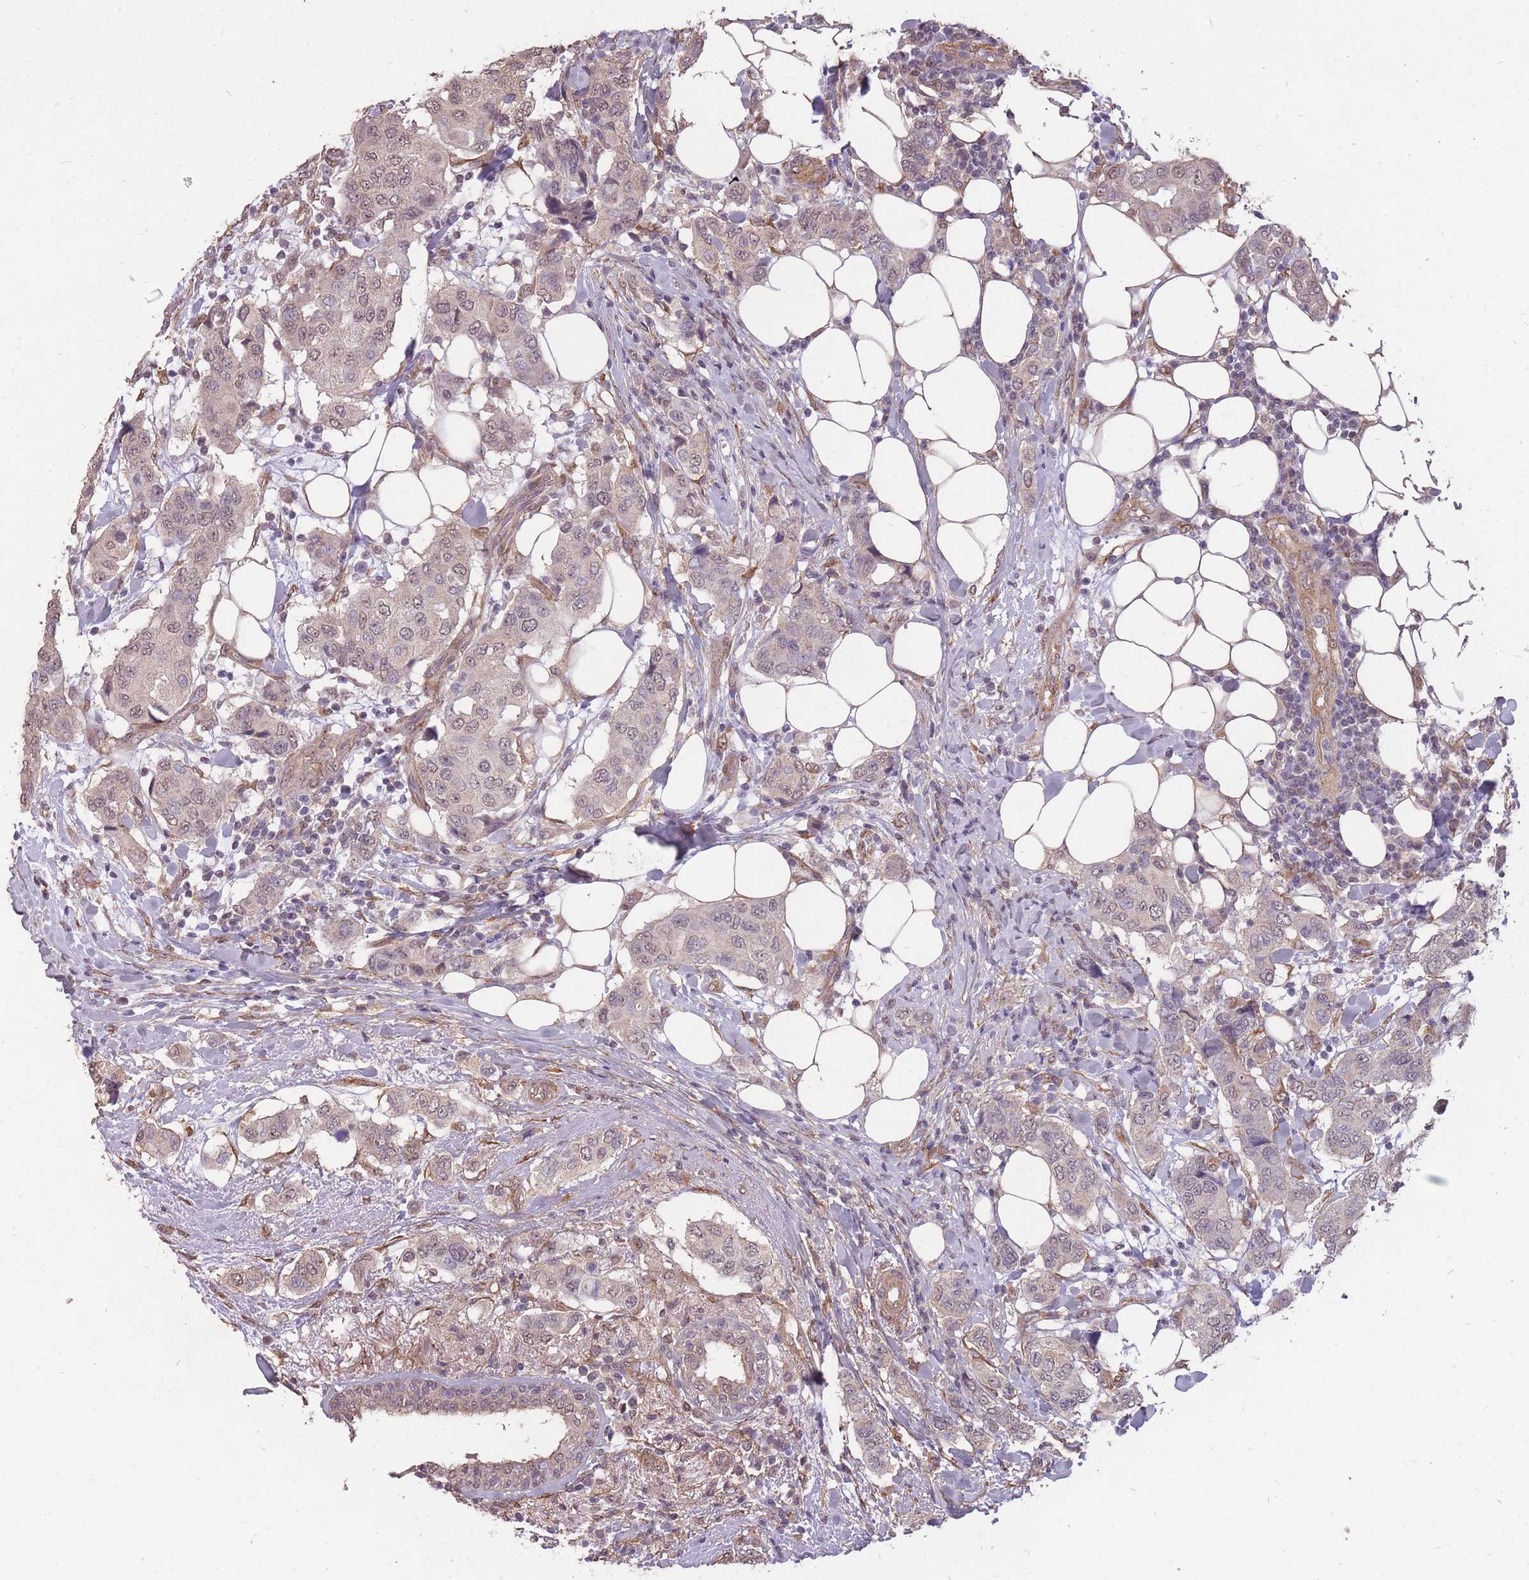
{"staining": {"intensity": "weak", "quantity": "25%-75%", "location": "nuclear"}, "tissue": "breast cancer", "cell_type": "Tumor cells", "image_type": "cancer", "snomed": [{"axis": "morphology", "description": "Lobular carcinoma"}, {"axis": "topography", "description": "Breast"}], "caption": "Breast lobular carcinoma stained with a protein marker demonstrates weak staining in tumor cells.", "gene": "DYNC1LI2", "patient": {"sex": "female", "age": 51}}